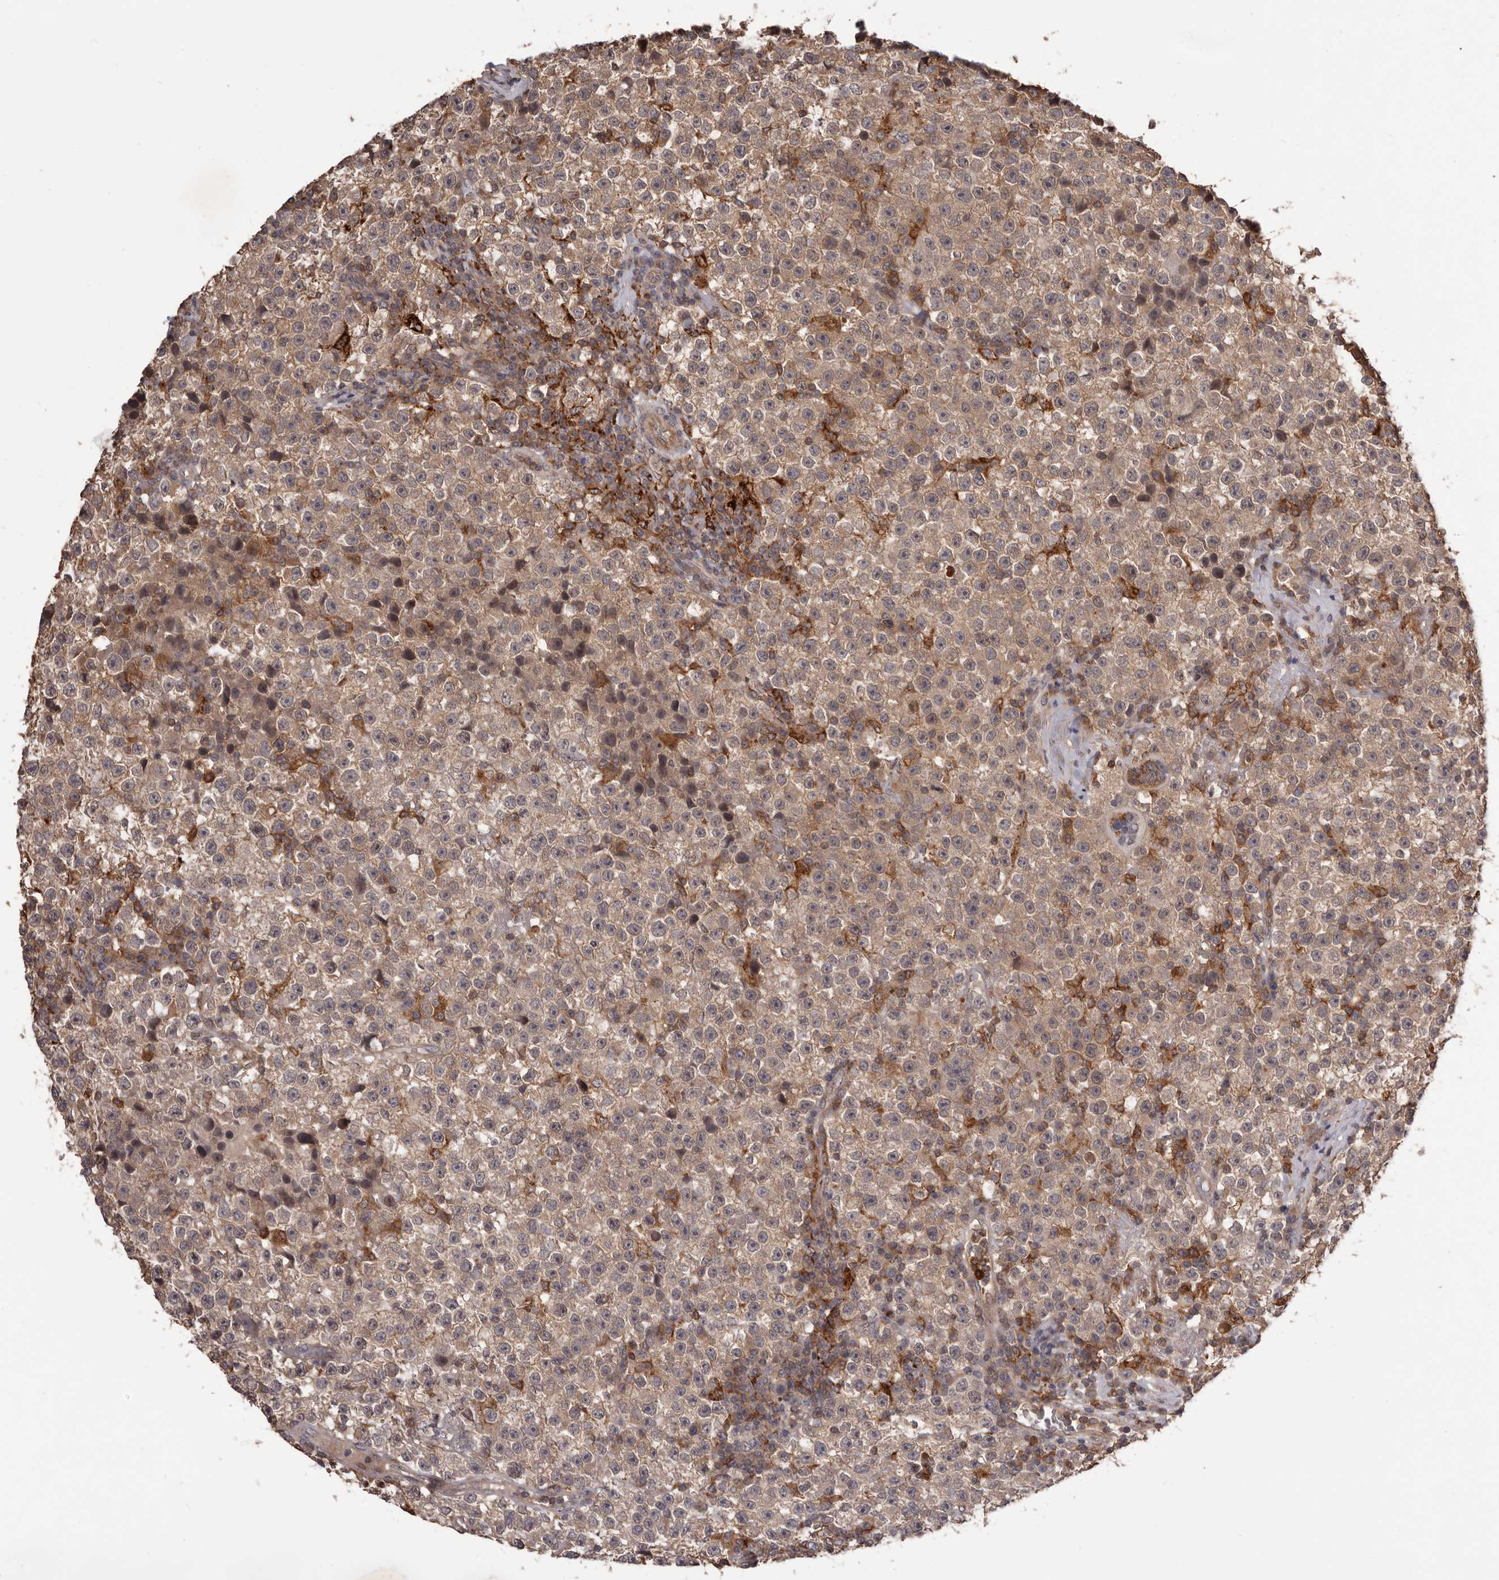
{"staining": {"intensity": "weak", "quantity": ">75%", "location": "cytoplasmic/membranous"}, "tissue": "testis cancer", "cell_type": "Tumor cells", "image_type": "cancer", "snomed": [{"axis": "morphology", "description": "Seminoma, NOS"}, {"axis": "topography", "description": "Testis"}], "caption": "Tumor cells exhibit weak cytoplasmic/membranous positivity in about >75% of cells in testis cancer (seminoma).", "gene": "GLIPR2", "patient": {"sex": "male", "age": 22}}